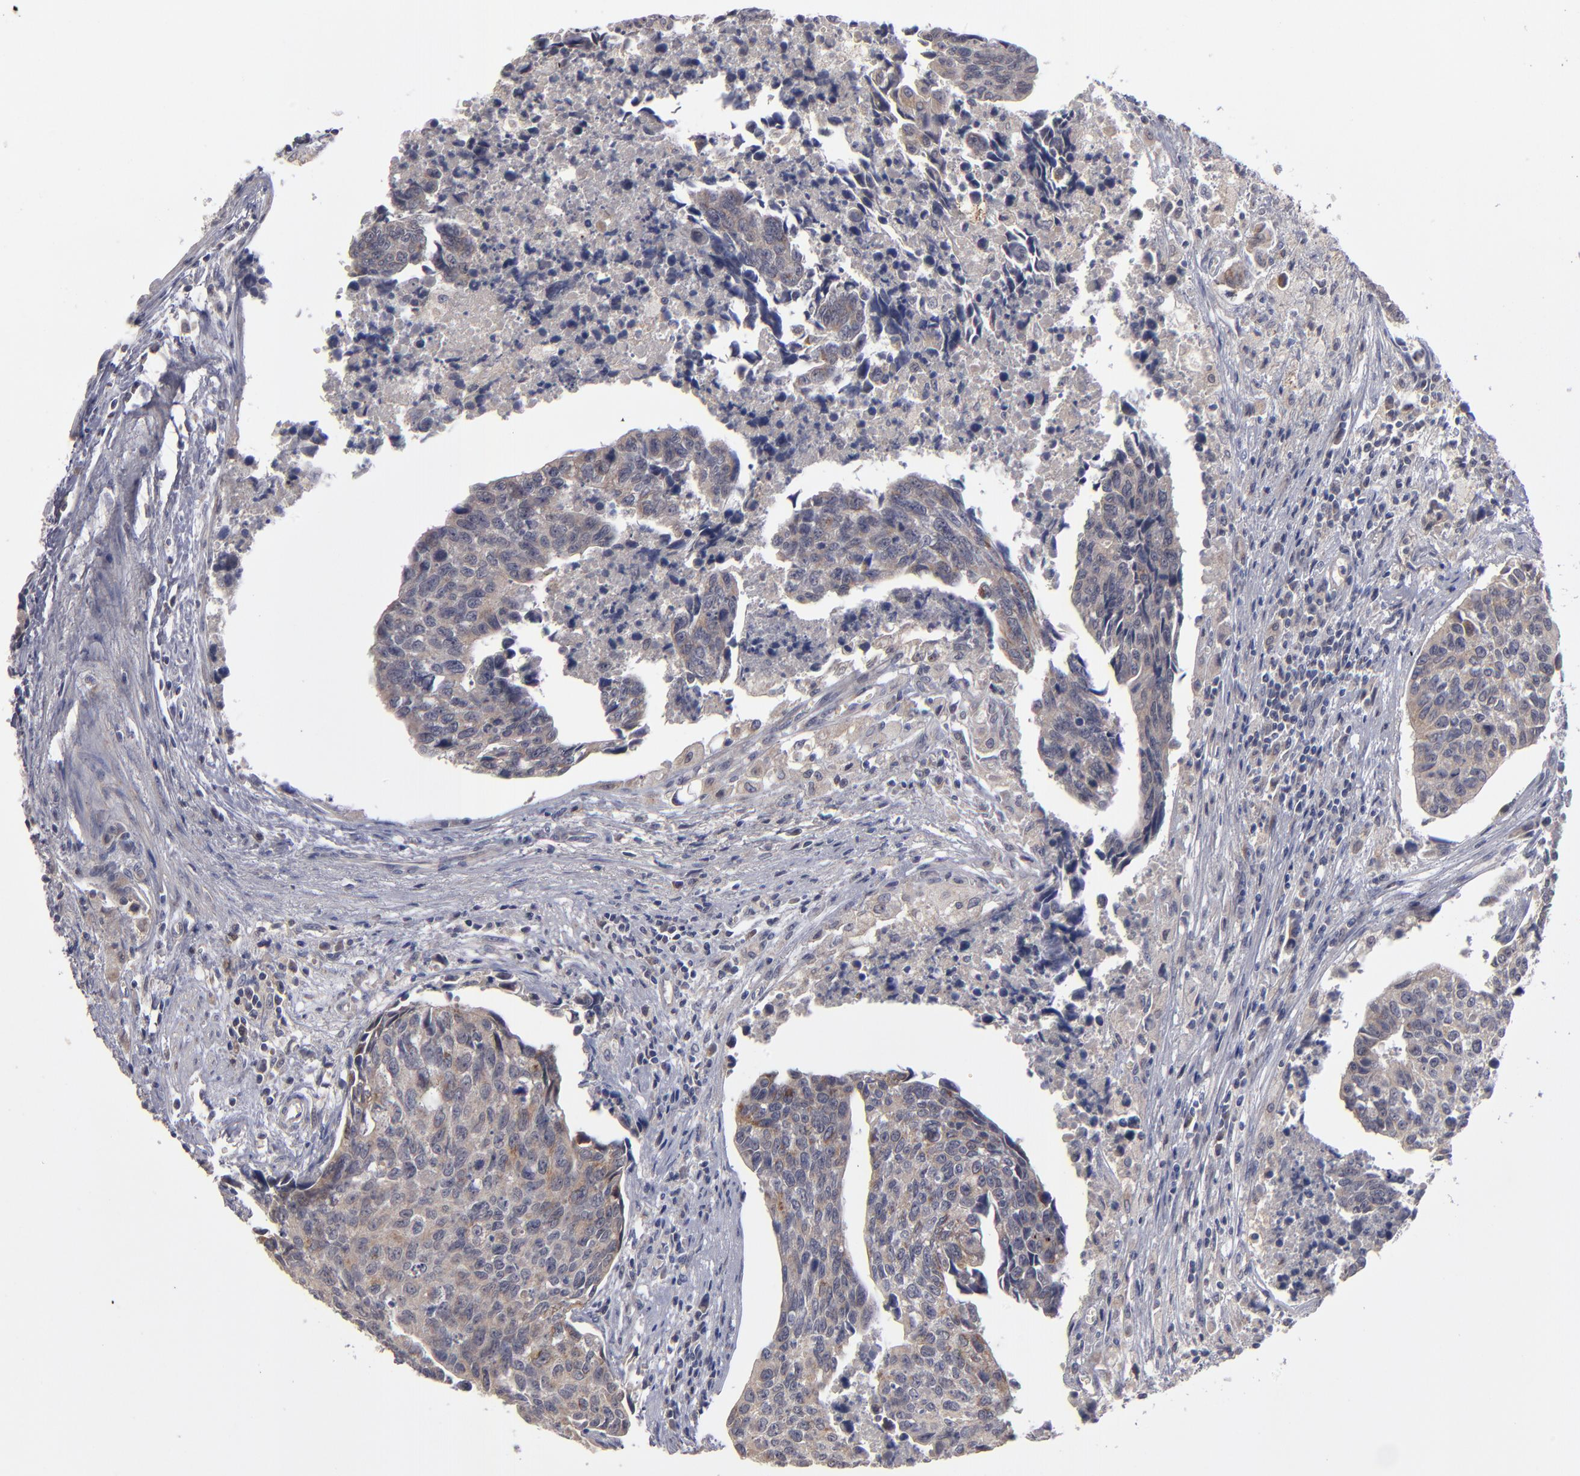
{"staining": {"intensity": "negative", "quantity": "none", "location": "none"}, "tissue": "urothelial cancer", "cell_type": "Tumor cells", "image_type": "cancer", "snomed": [{"axis": "morphology", "description": "Urothelial carcinoma, High grade"}, {"axis": "topography", "description": "Urinary bladder"}], "caption": "The IHC image has no significant expression in tumor cells of high-grade urothelial carcinoma tissue. Brightfield microscopy of immunohistochemistry stained with DAB (brown) and hematoxylin (blue), captured at high magnification.", "gene": "EXD2", "patient": {"sex": "male", "age": 81}}